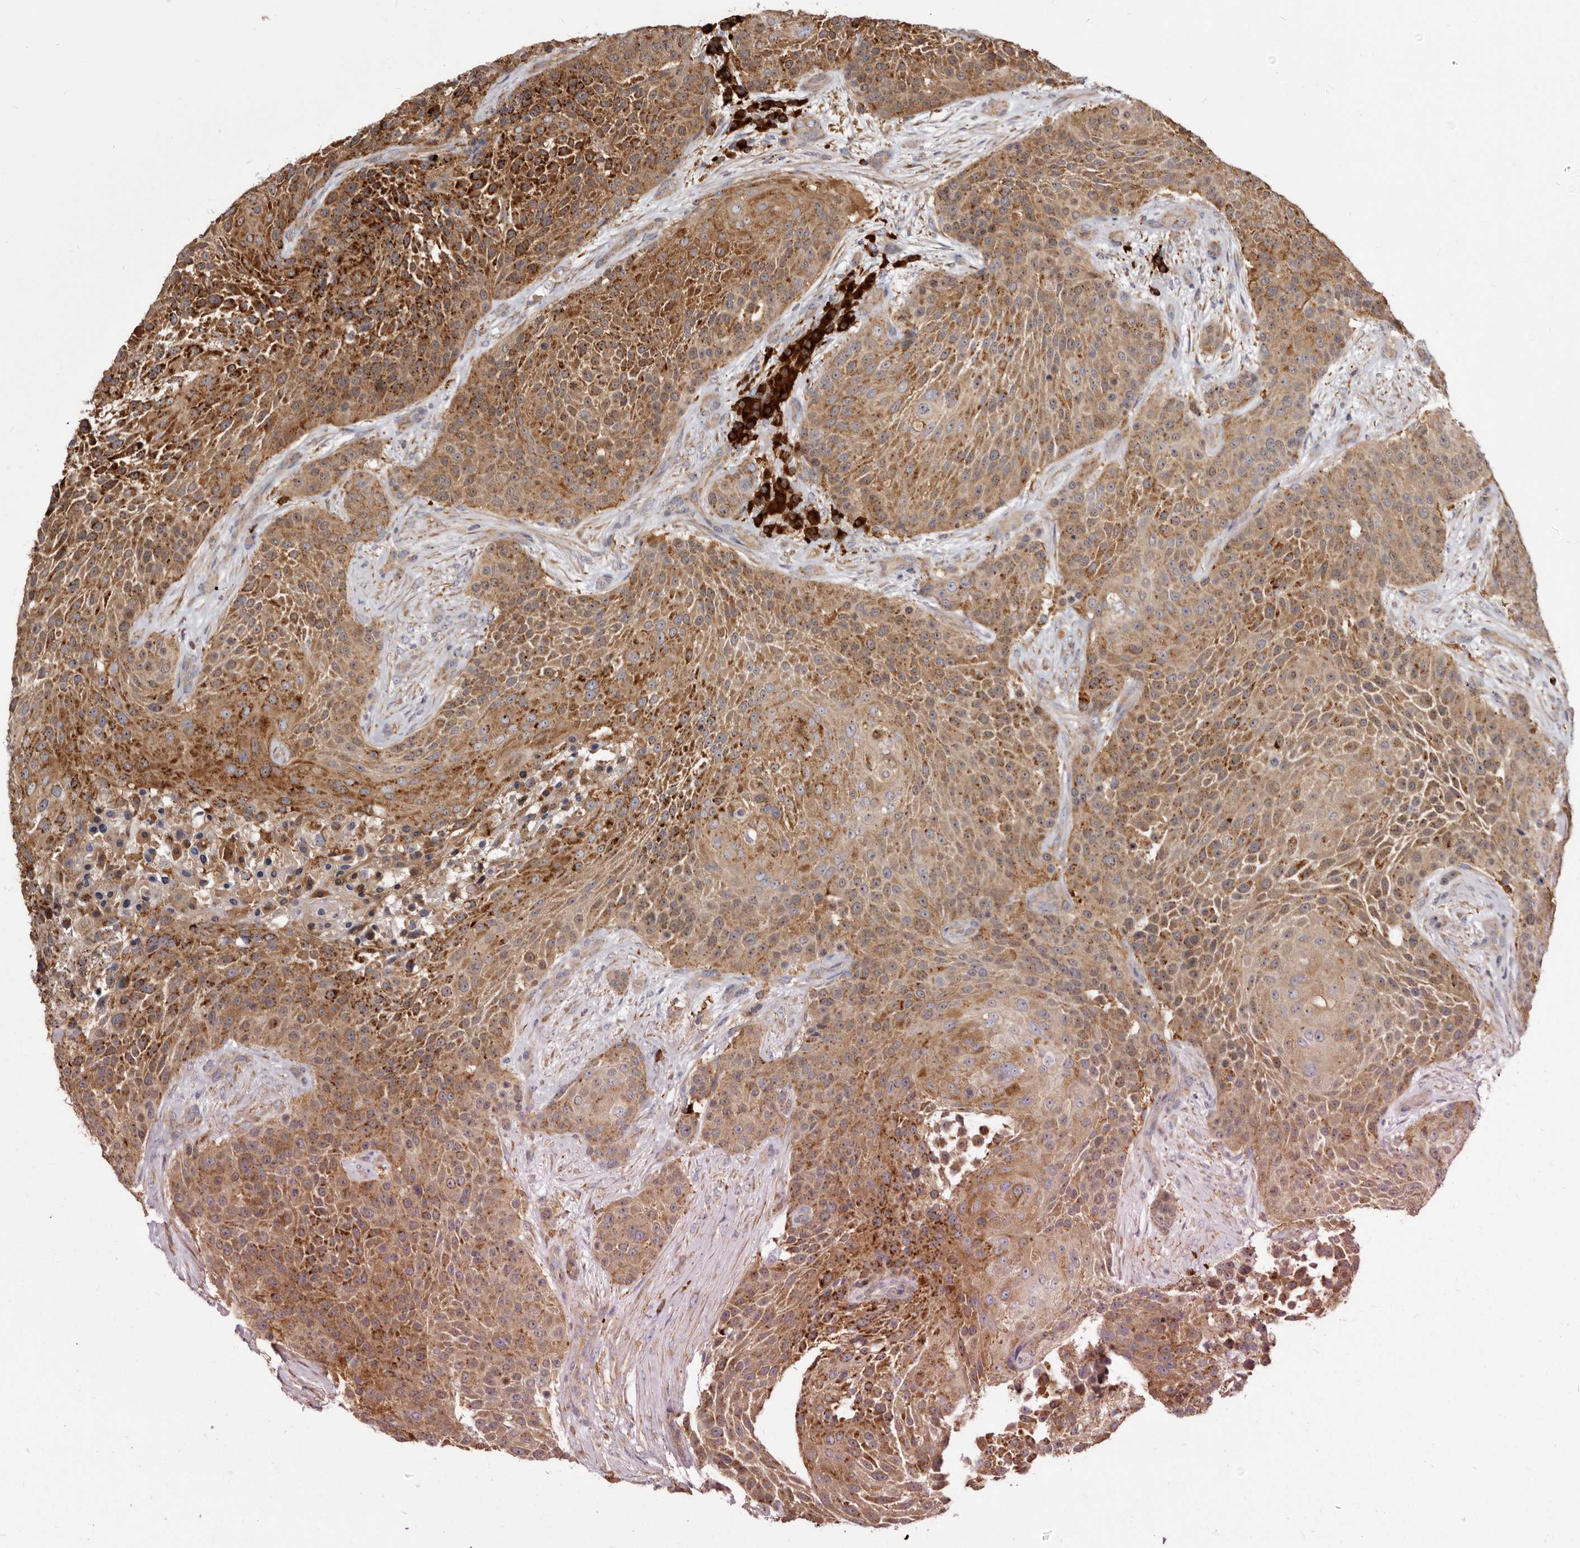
{"staining": {"intensity": "strong", "quantity": ">75%", "location": "cytoplasmic/membranous"}, "tissue": "urothelial cancer", "cell_type": "Tumor cells", "image_type": "cancer", "snomed": [{"axis": "morphology", "description": "Urothelial carcinoma, High grade"}, {"axis": "topography", "description": "Urinary bladder"}], "caption": "Strong cytoplasmic/membranous protein positivity is present in about >75% of tumor cells in urothelial cancer. The protein is stained brown, and the nuclei are stained in blue (DAB IHC with brightfield microscopy, high magnification).", "gene": "TPD52", "patient": {"sex": "female", "age": 63}}